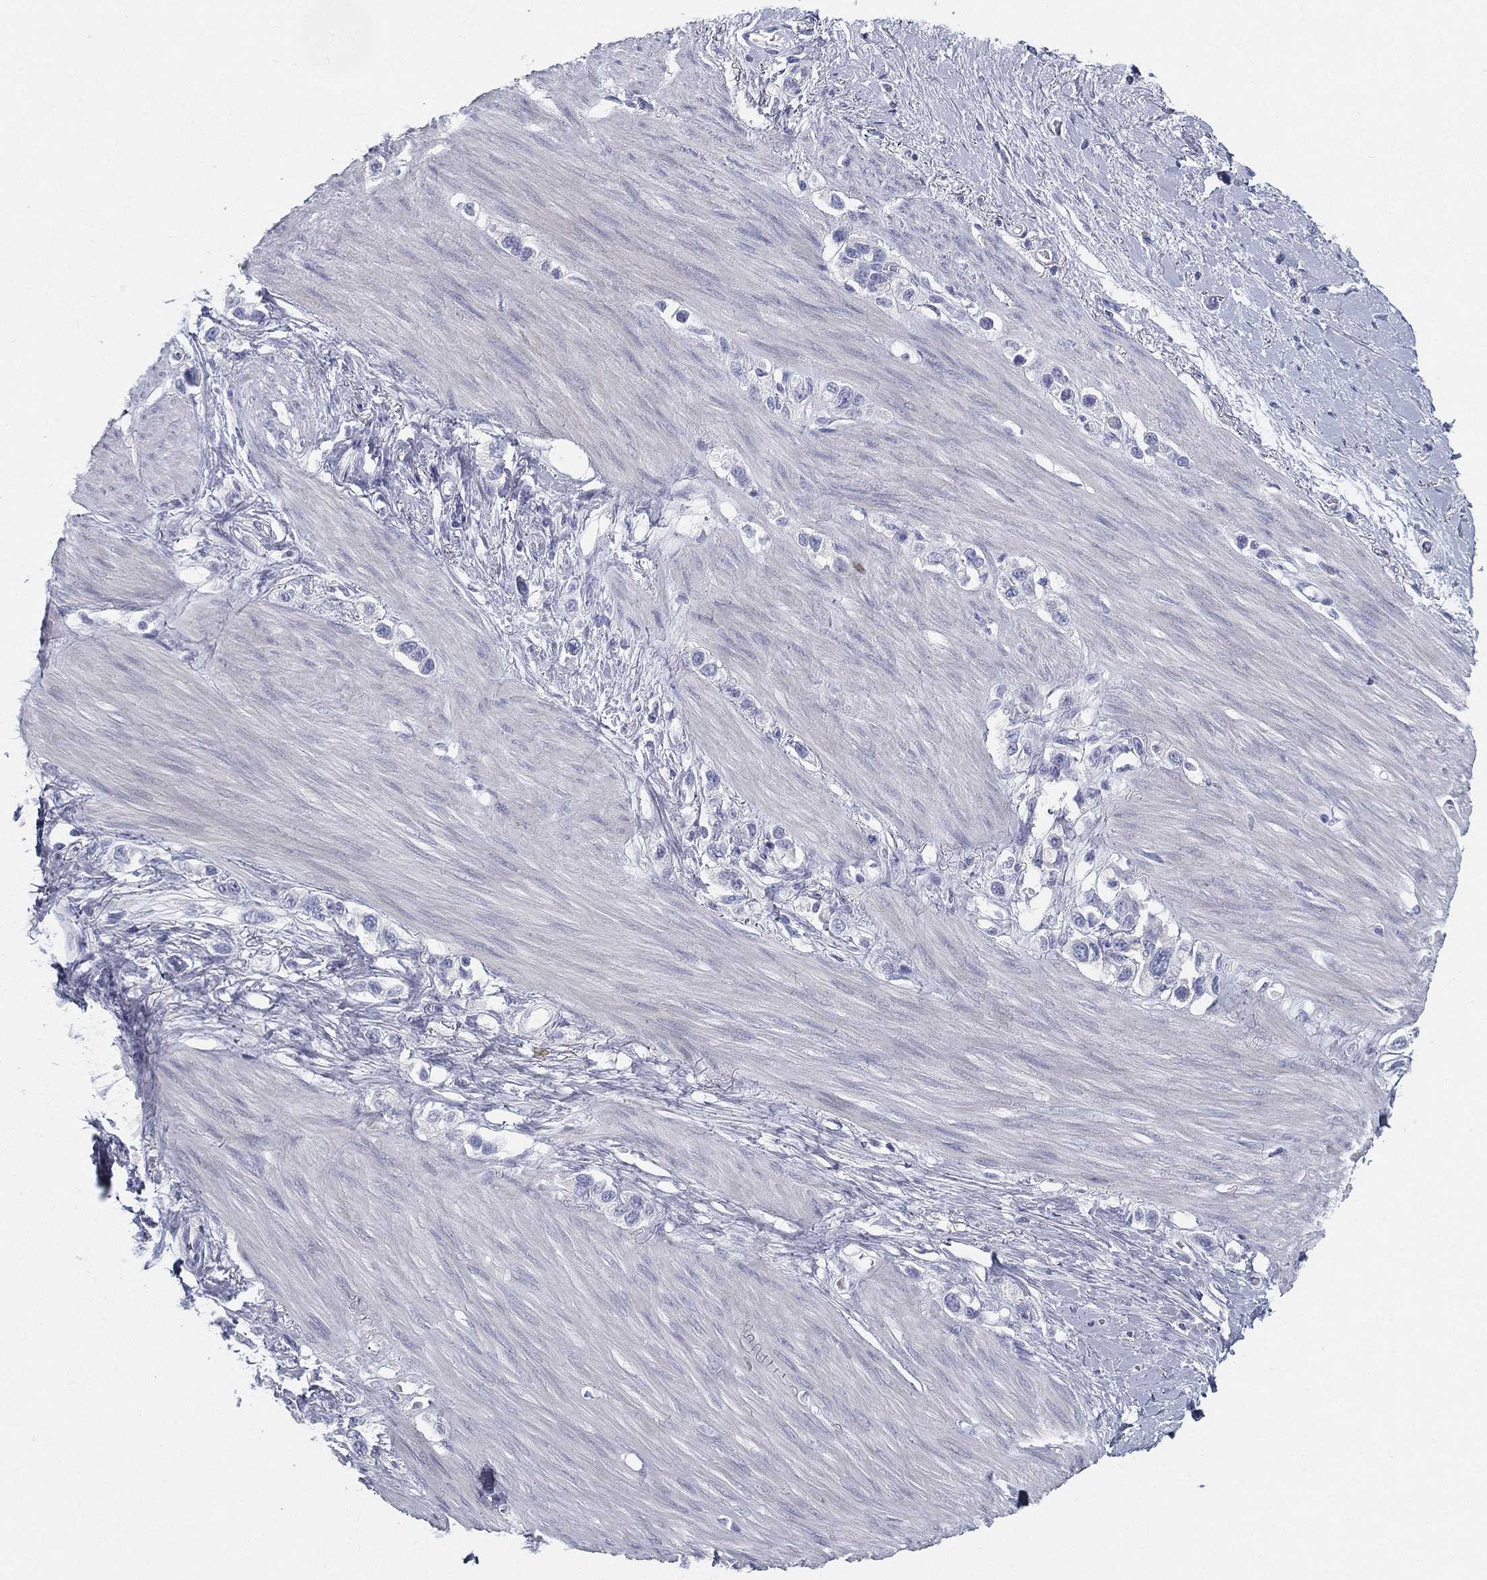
{"staining": {"intensity": "negative", "quantity": "none", "location": "none"}, "tissue": "stomach cancer", "cell_type": "Tumor cells", "image_type": "cancer", "snomed": [{"axis": "morphology", "description": "Normal tissue, NOS"}, {"axis": "morphology", "description": "Adenocarcinoma, NOS"}, {"axis": "morphology", "description": "Adenocarcinoma, High grade"}, {"axis": "topography", "description": "Stomach, upper"}, {"axis": "topography", "description": "Stomach"}], "caption": "Tumor cells are negative for brown protein staining in adenocarcinoma (stomach).", "gene": "SPPL2C", "patient": {"sex": "female", "age": 65}}